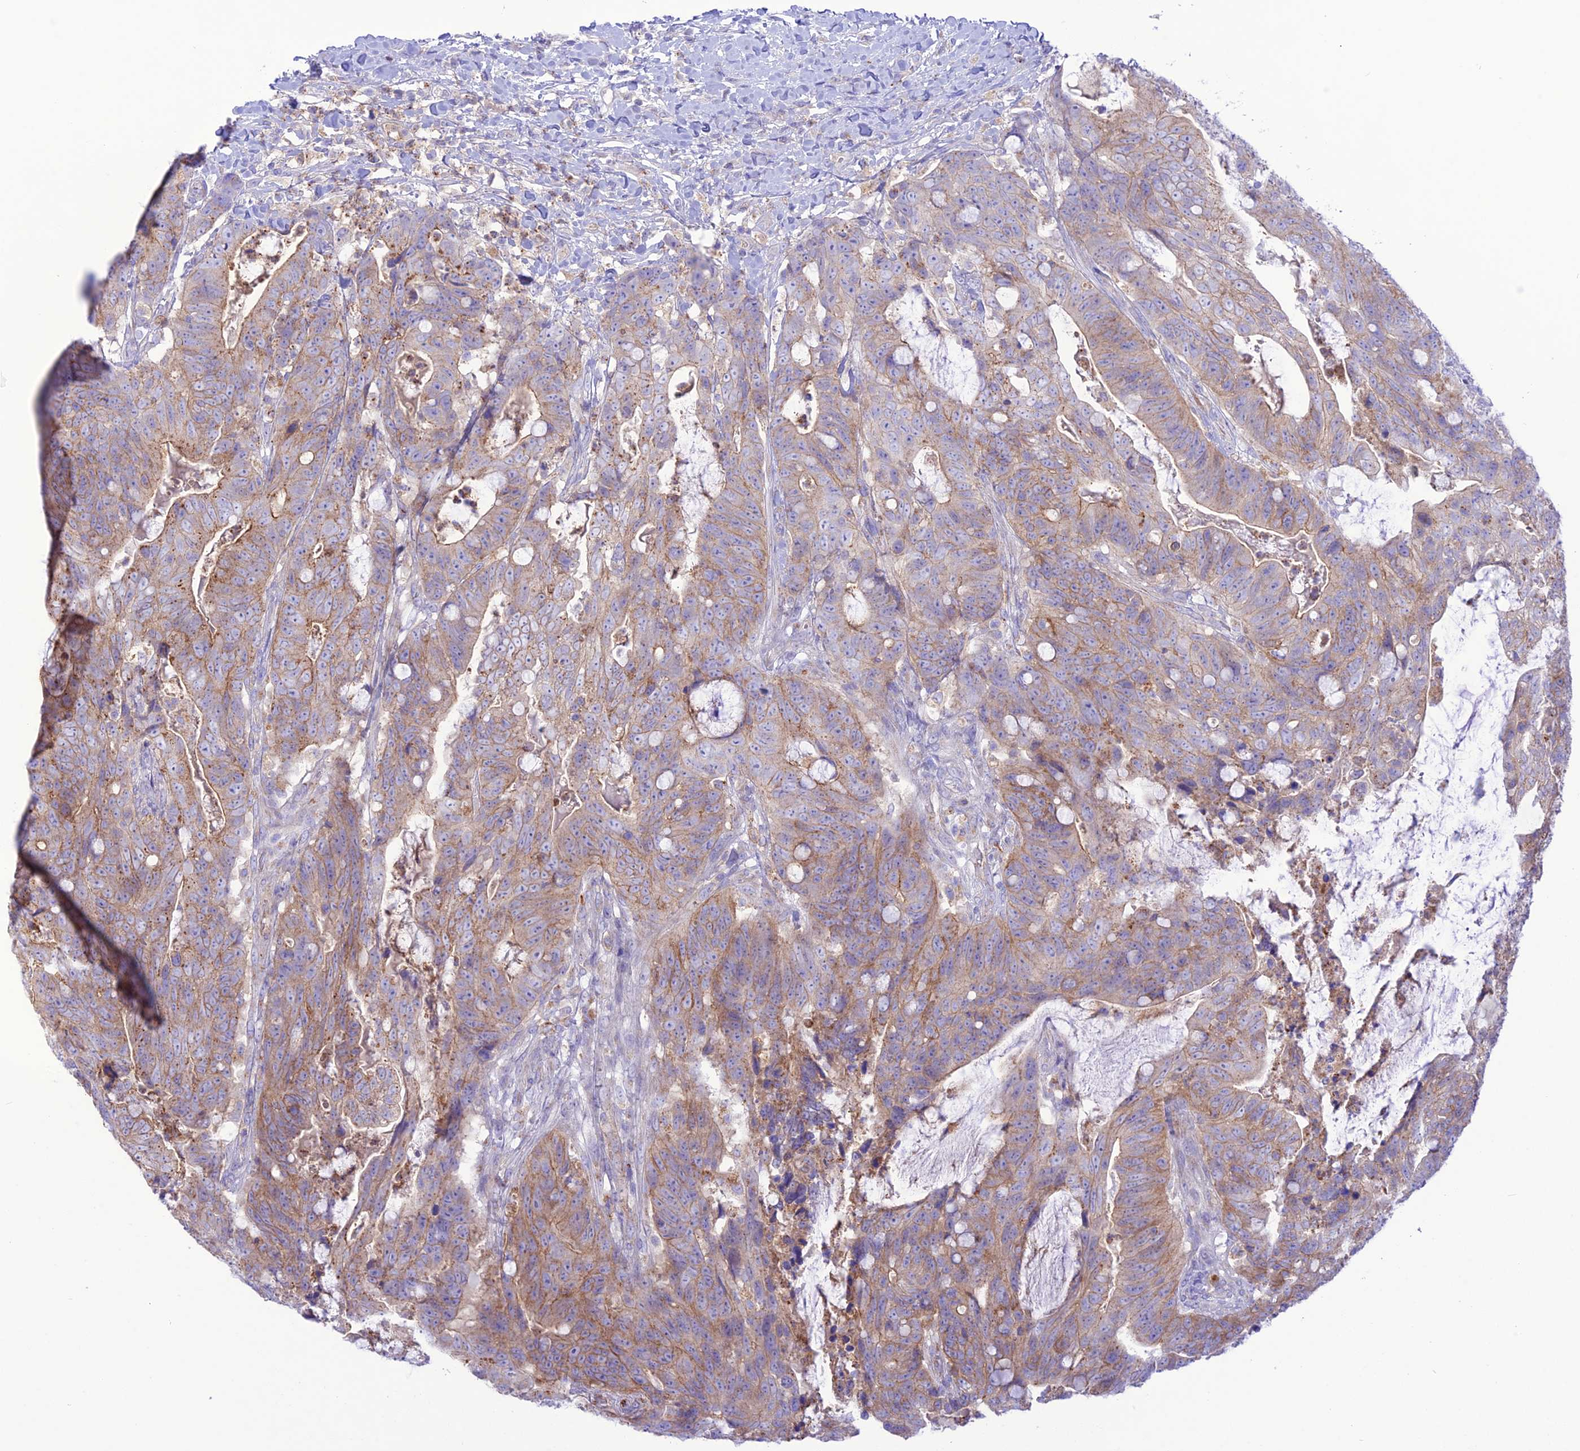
{"staining": {"intensity": "weak", "quantity": ">75%", "location": "cytoplasmic/membranous"}, "tissue": "colorectal cancer", "cell_type": "Tumor cells", "image_type": "cancer", "snomed": [{"axis": "morphology", "description": "Adenocarcinoma, NOS"}, {"axis": "topography", "description": "Colon"}], "caption": "This histopathology image displays immunohistochemistry staining of human colorectal adenocarcinoma, with low weak cytoplasmic/membranous expression in about >75% of tumor cells.", "gene": "CHSY3", "patient": {"sex": "female", "age": 82}}